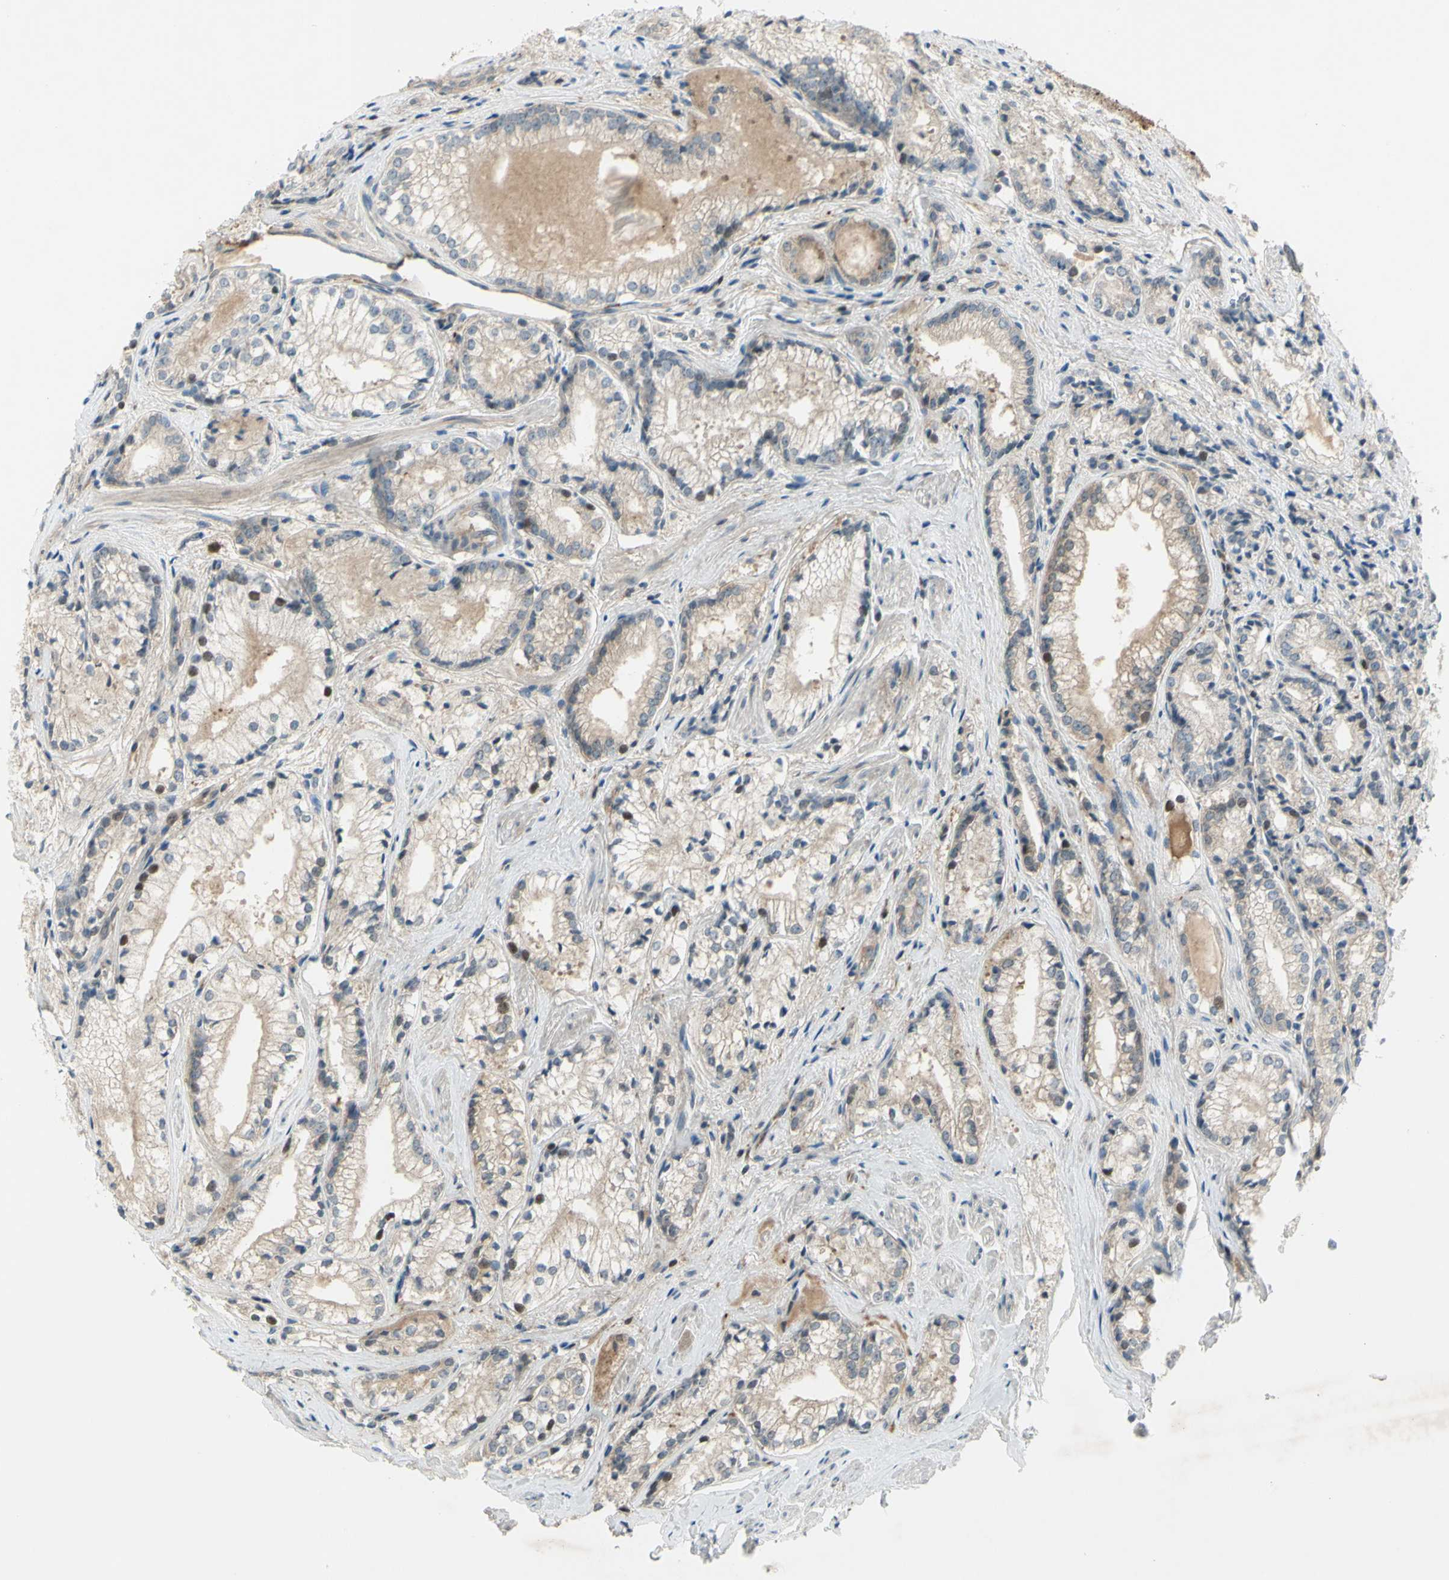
{"staining": {"intensity": "weak", "quantity": ">75%", "location": "cytoplasmic/membranous"}, "tissue": "prostate cancer", "cell_type": "Tumor cells", "image_type": "cancer", "snomed": [{"axis": "morphology", "description": "Adenocarcinoma, Low grade"}, {"axis": "topography", "description": "Prostate"}], "caption": "Immunohistochemistry of human prostate adenocarcinoma (low-grade) reveals low levels of weak cytoplasmic/membranous expression in about >75% of tumor cells.", "gene": "C1orf159", "patient": {"sex": "male", "age": 60}}